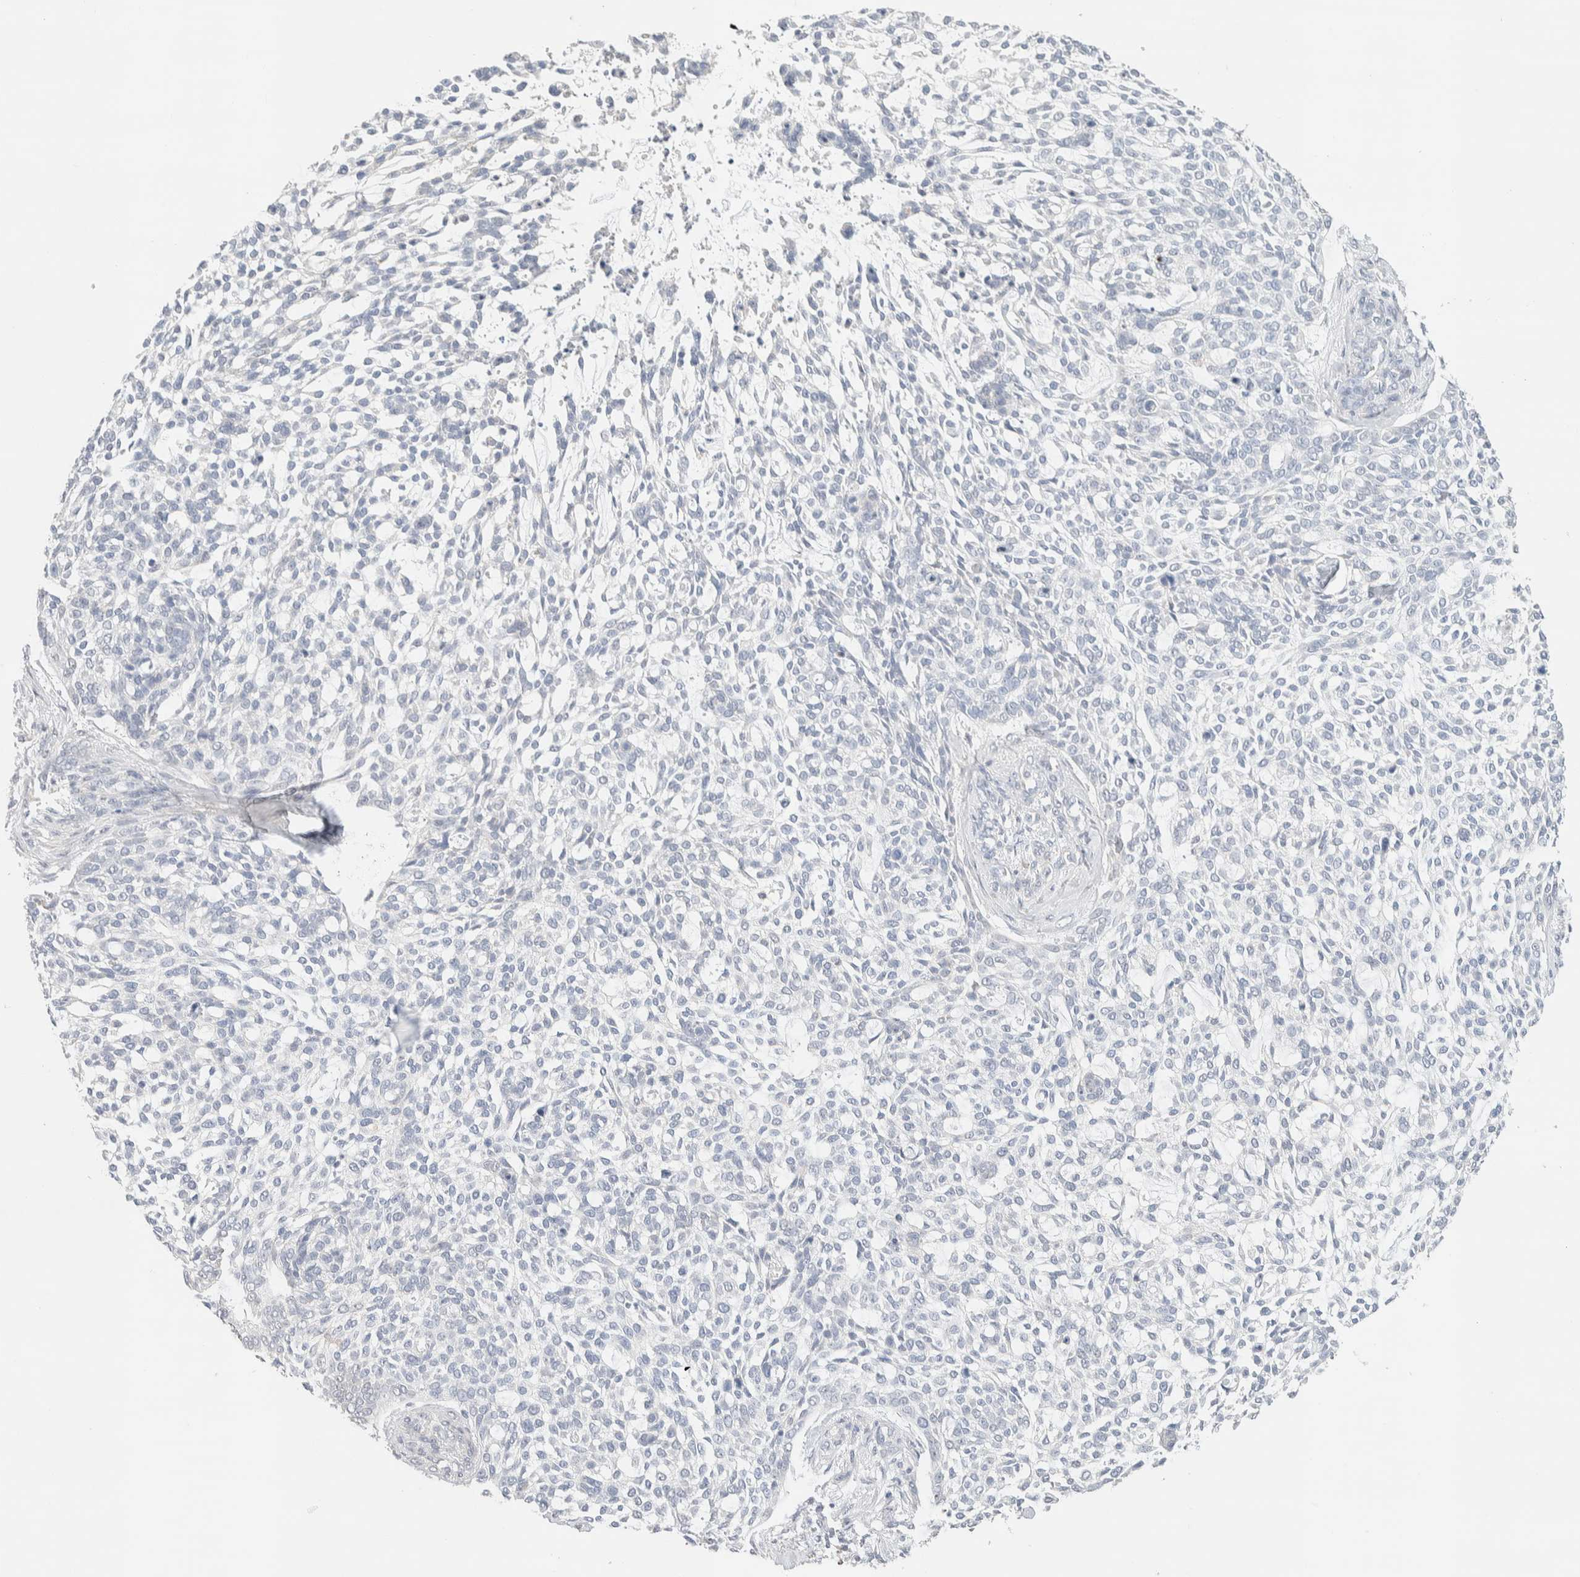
{"staining": {"intensity": "negative", "quantity": "none", "location": "none"}, "tissue": "skin cancer", "cell_type": "Tumor cells", "image_type": "cancer", "snomed": [{"axis": "morphology", "description": "Basal cell carcinoma"}, {"axis": "topography", "description": "Skin"}], "caption": "IHC photomicrograph of basal cell carcinoma (skin) stained for a protein (brown), which shows no positivity in tumor cells.", "gene": "HDHD3", "patient": {"sex": "female", "age": 64}}